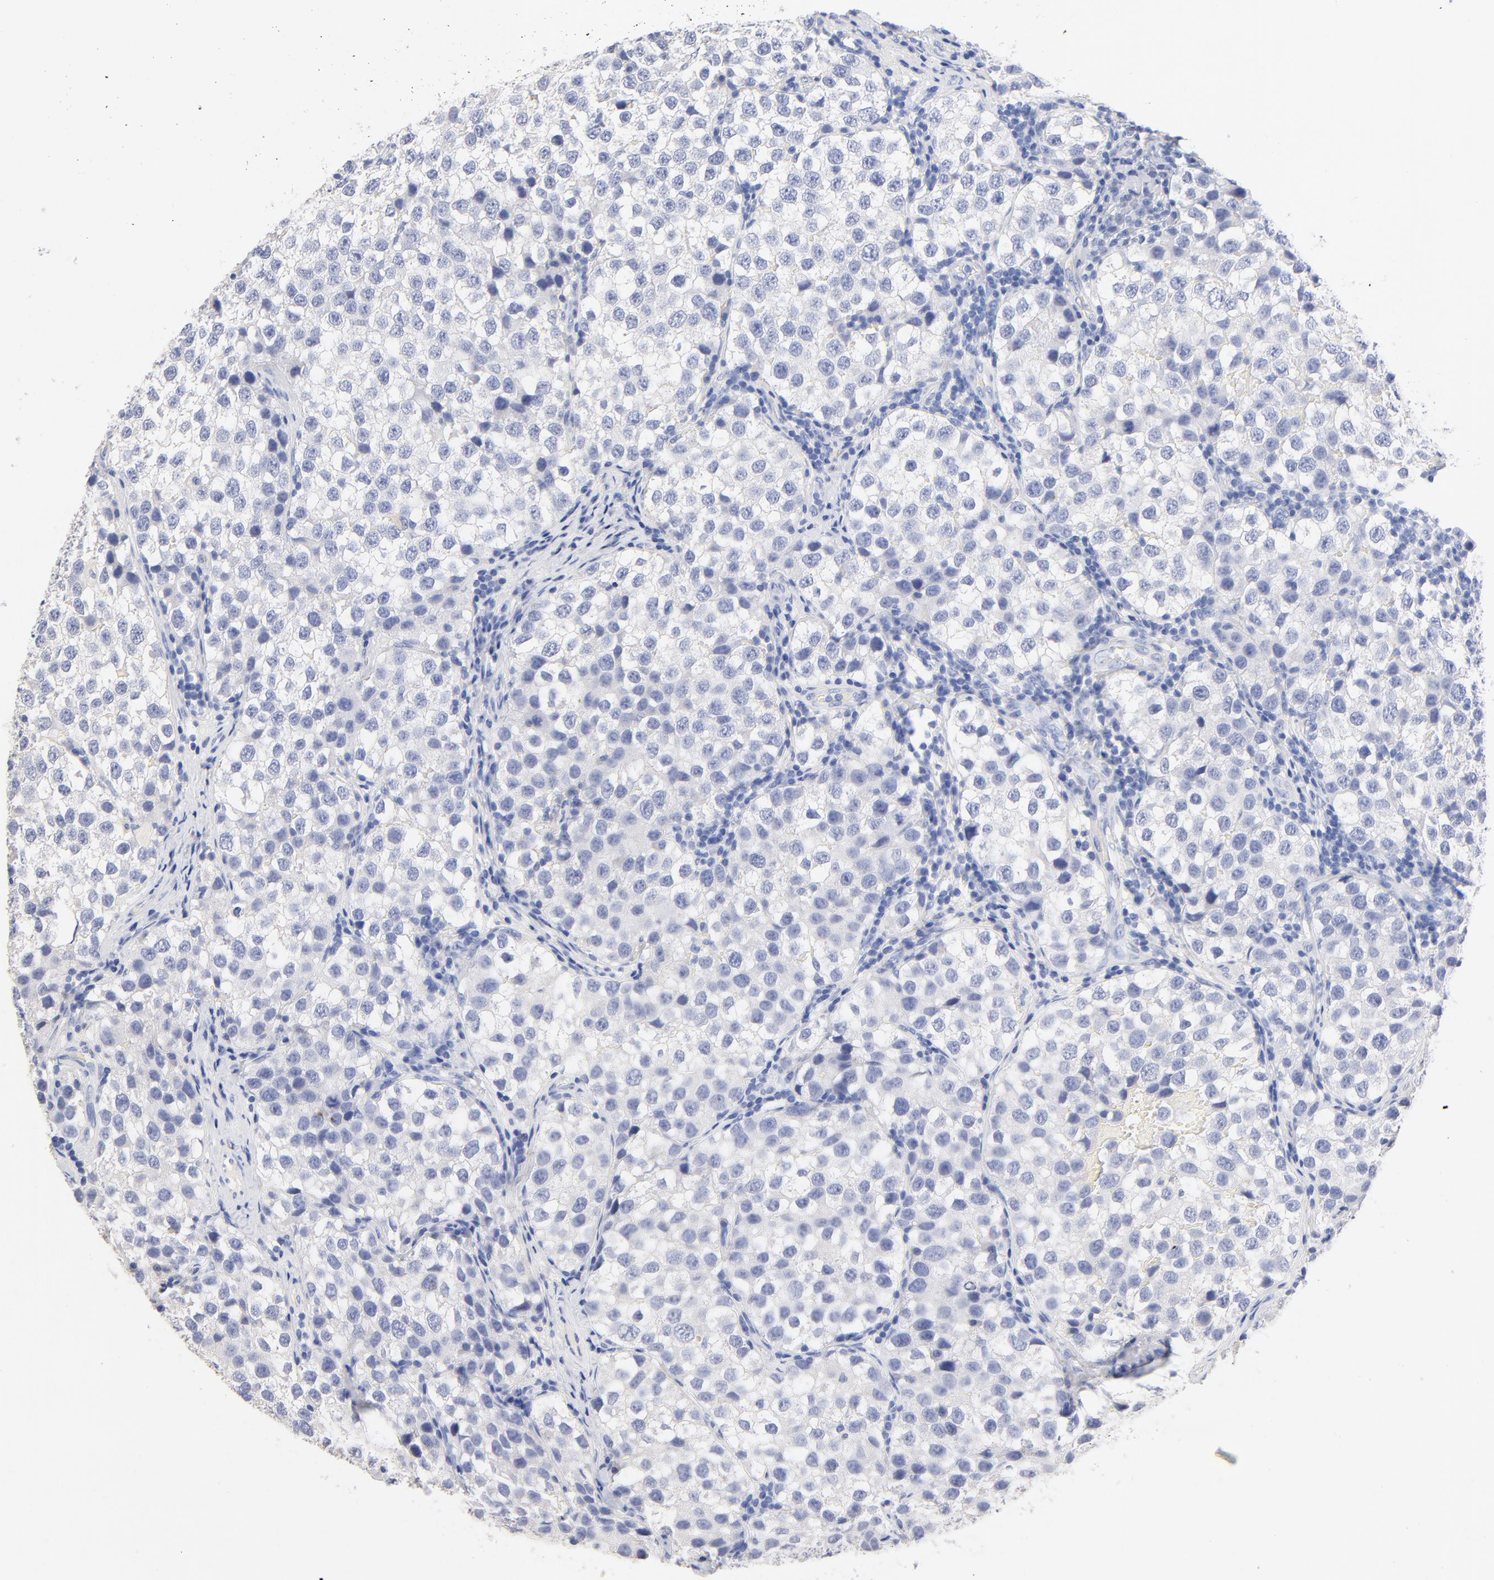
{"staining": {"intensity": "negative", "quantity": "none", "location": "none"}, "tissue": "testis cancer", "cell_type": "Tumor cells", "image_type": "cancer", "snomed": [{"axis": "morphology", "description": "Seminoma, NOS"}, {"axis": "topography", "description": "Testis"}], "caption": "The photomicrograph shows no significant positivity in tumor cells of testis cancer (seminoma).", "gene": "CPS1", "patient": {"sex": "male", "age": 39}}